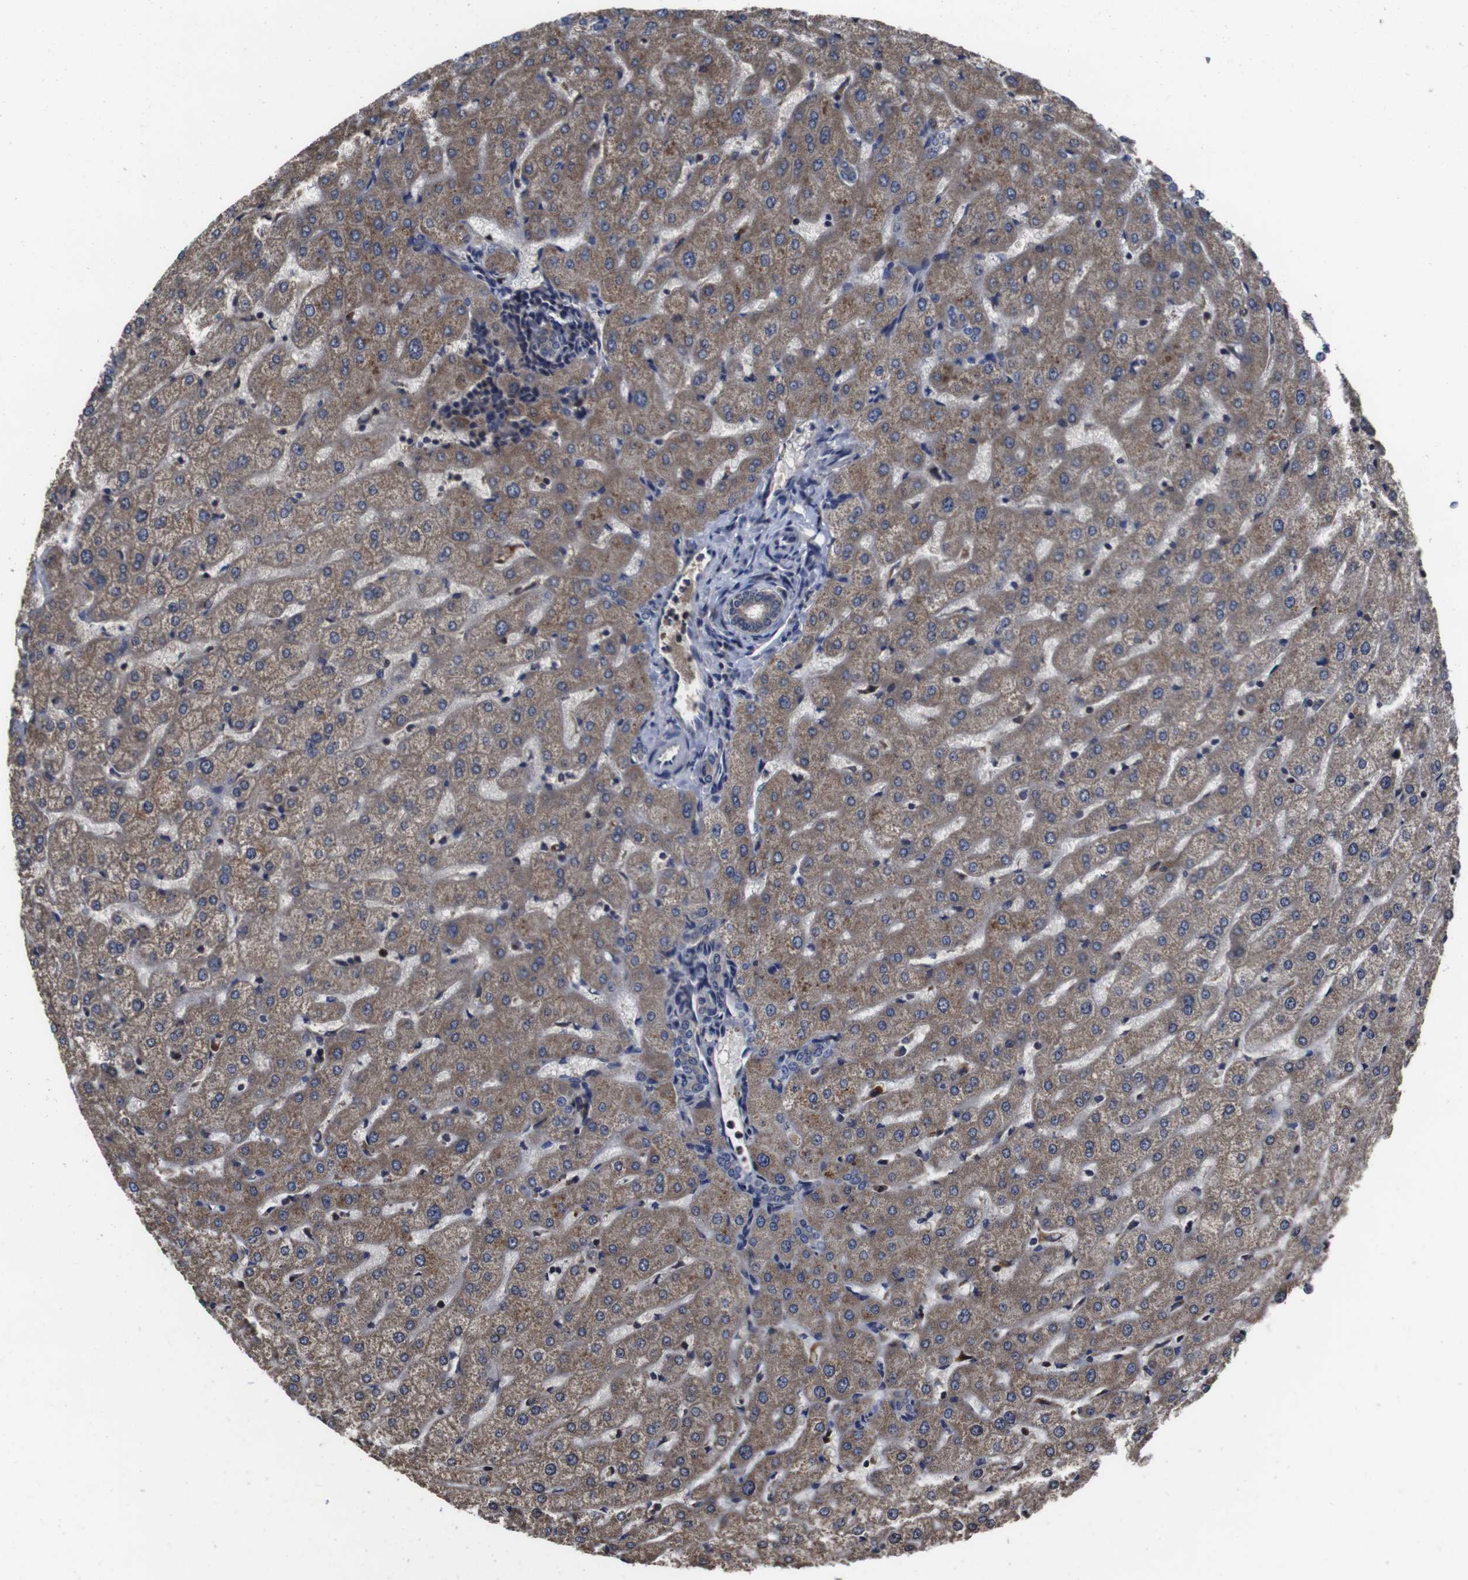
{"staining": {"intensity": "weak", "quantity": "25%-75%", "location": "cytoplasmic/membranous"}, "tissue": "liver", "cell_type": "Cholangiocytes", "image_type": "normal", "snomed": [{"axis": "morphology", "description": "Normal tissue, NOS"}, {"axis": "morphology", "description": "Fibrosis, NOS"}, {"axis": "topography", "description": "Liver"}], "caption": "Weak cytoplasmic/membranous positivity for a protein is identified in approximately 25%-75% of cholangiocytes of unremarkable liver using immunohistochemistry (IHC).", "gene": "CXCL11", "patient": {"sex": "female", "age": 29}}